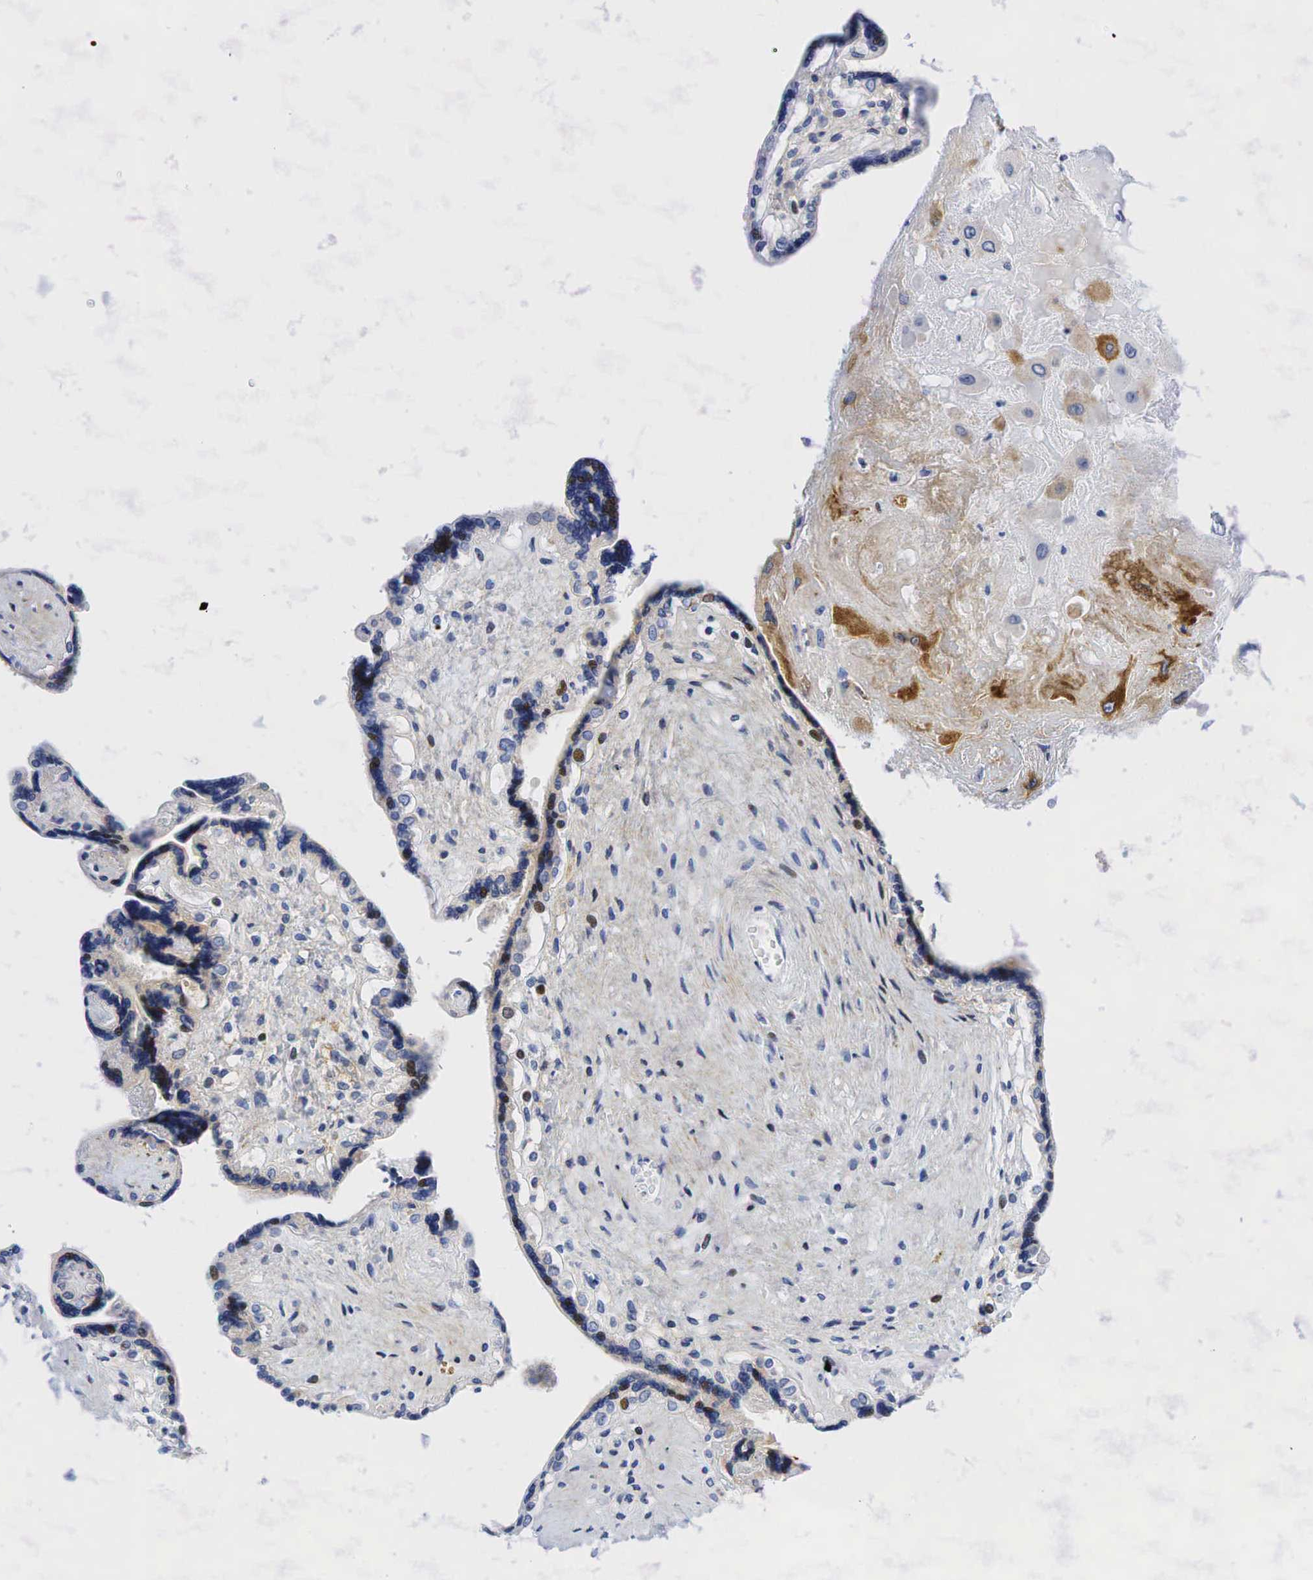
{"staining": {"intensity": "moderate", "quantity": "25%-75%", "location": "cytoplasmic/membranous"}, "tissue": "placenta", "cell_type": "Decidual cells", "image_type": "normal", "snomed": [{"axis": "morphology", "description": "Normal tissue, NOS"}, {"axis": "topography", "description": "Placenta"}], "caption": "Immunohistochemistry histopathology image of benign placenta stained for a protein (brown), which reveals medium levels of moderate cytoplasmic/membranous expression in about 25%-75% of decidual cells.", "gene": "INHA", "patient": {"sex": "female", "age": 31}}